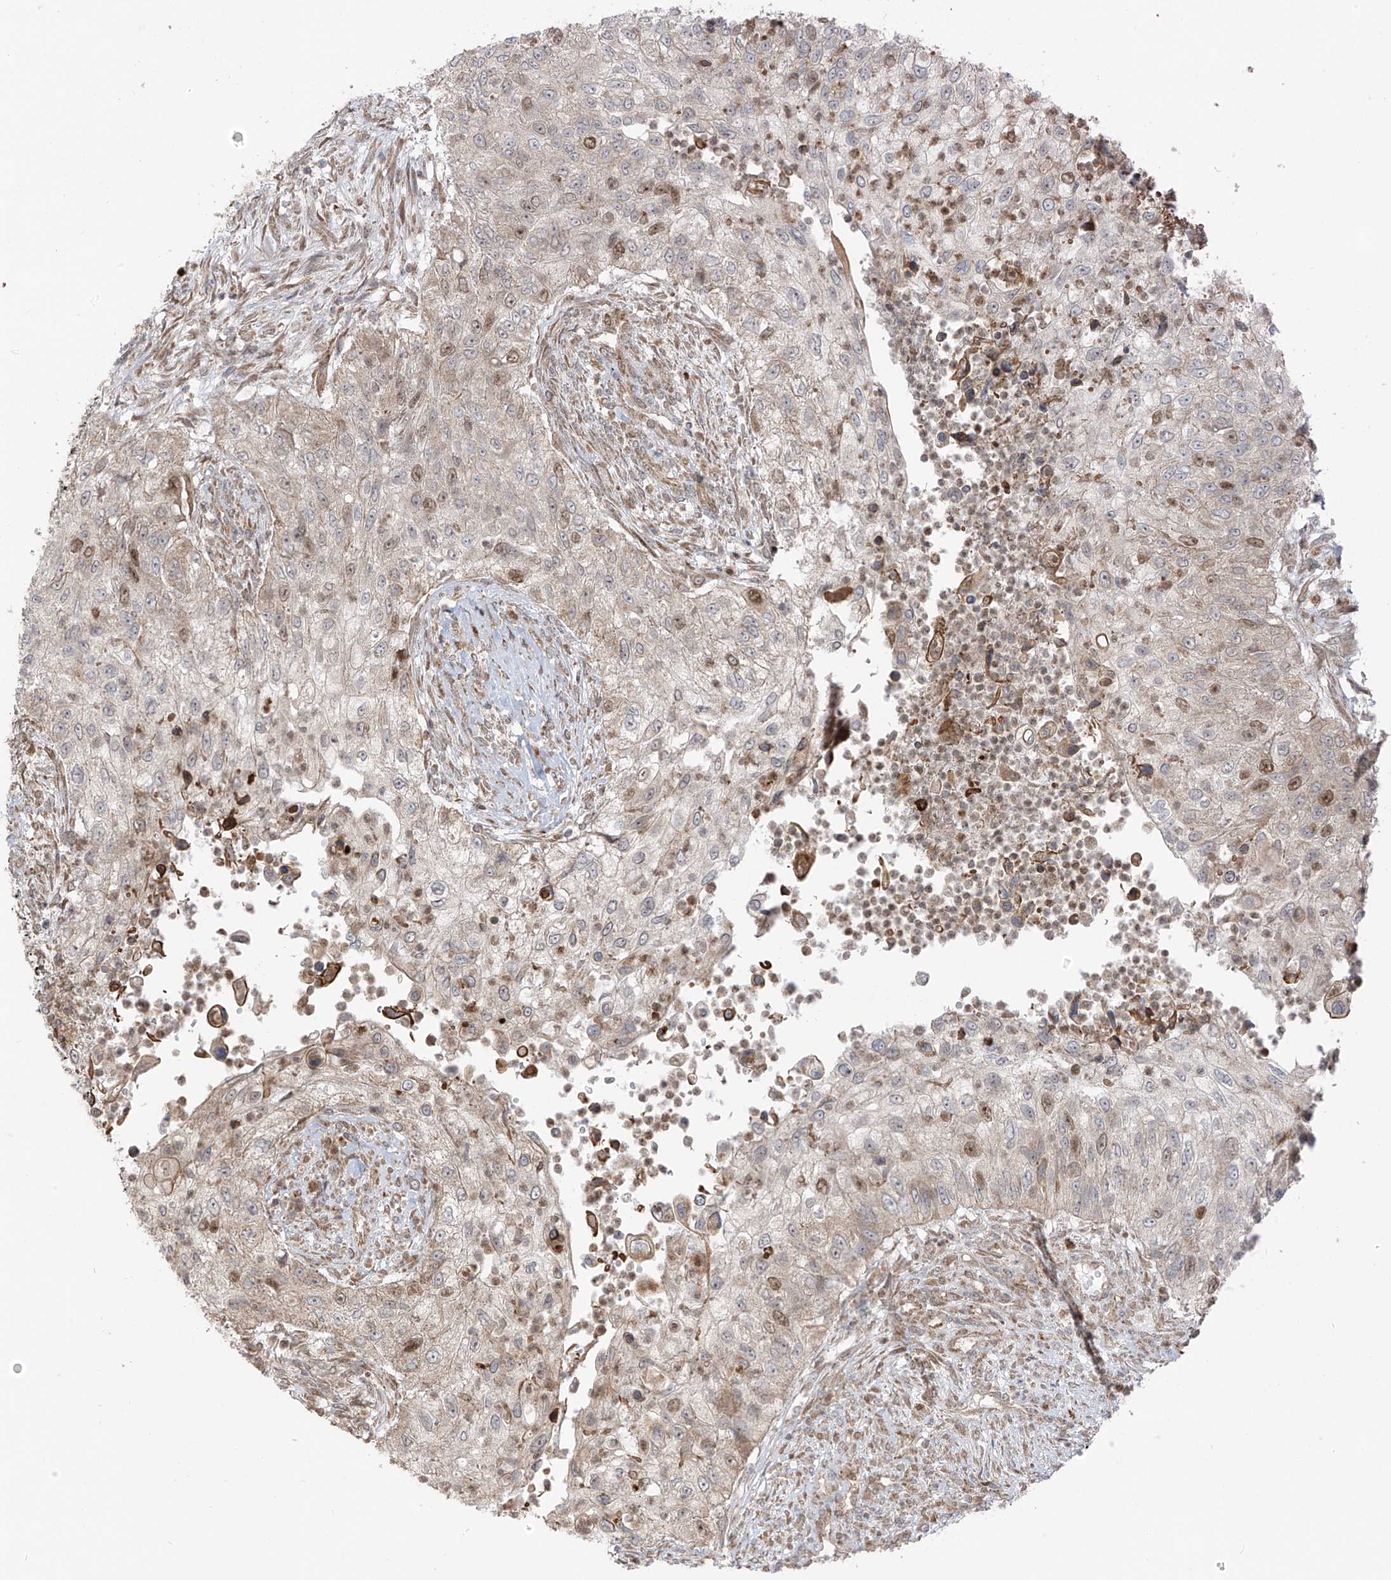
{"staining": {"intensity": "moderate", "quantity": "<25%", "location": "nuclear"}, "tissue": "urothelial cancer", "cell_type": "Tumor cells", "image_type": "cancer", "snomed": [{"axis": "morphology", "description": "Urothelial carcinoma, High grade"}, {"axis": "topography", "description": "Urinary bladder"}], "caption": "Immunohistochemistry (IHC) (DAB) staining of human high-grade urothelial carcinoma exhibits moderate nuclear protein staining in approximately <25% of tumor cells.", "gene": "PDE11A", "patient": {"sex": "female", "age": 60}}